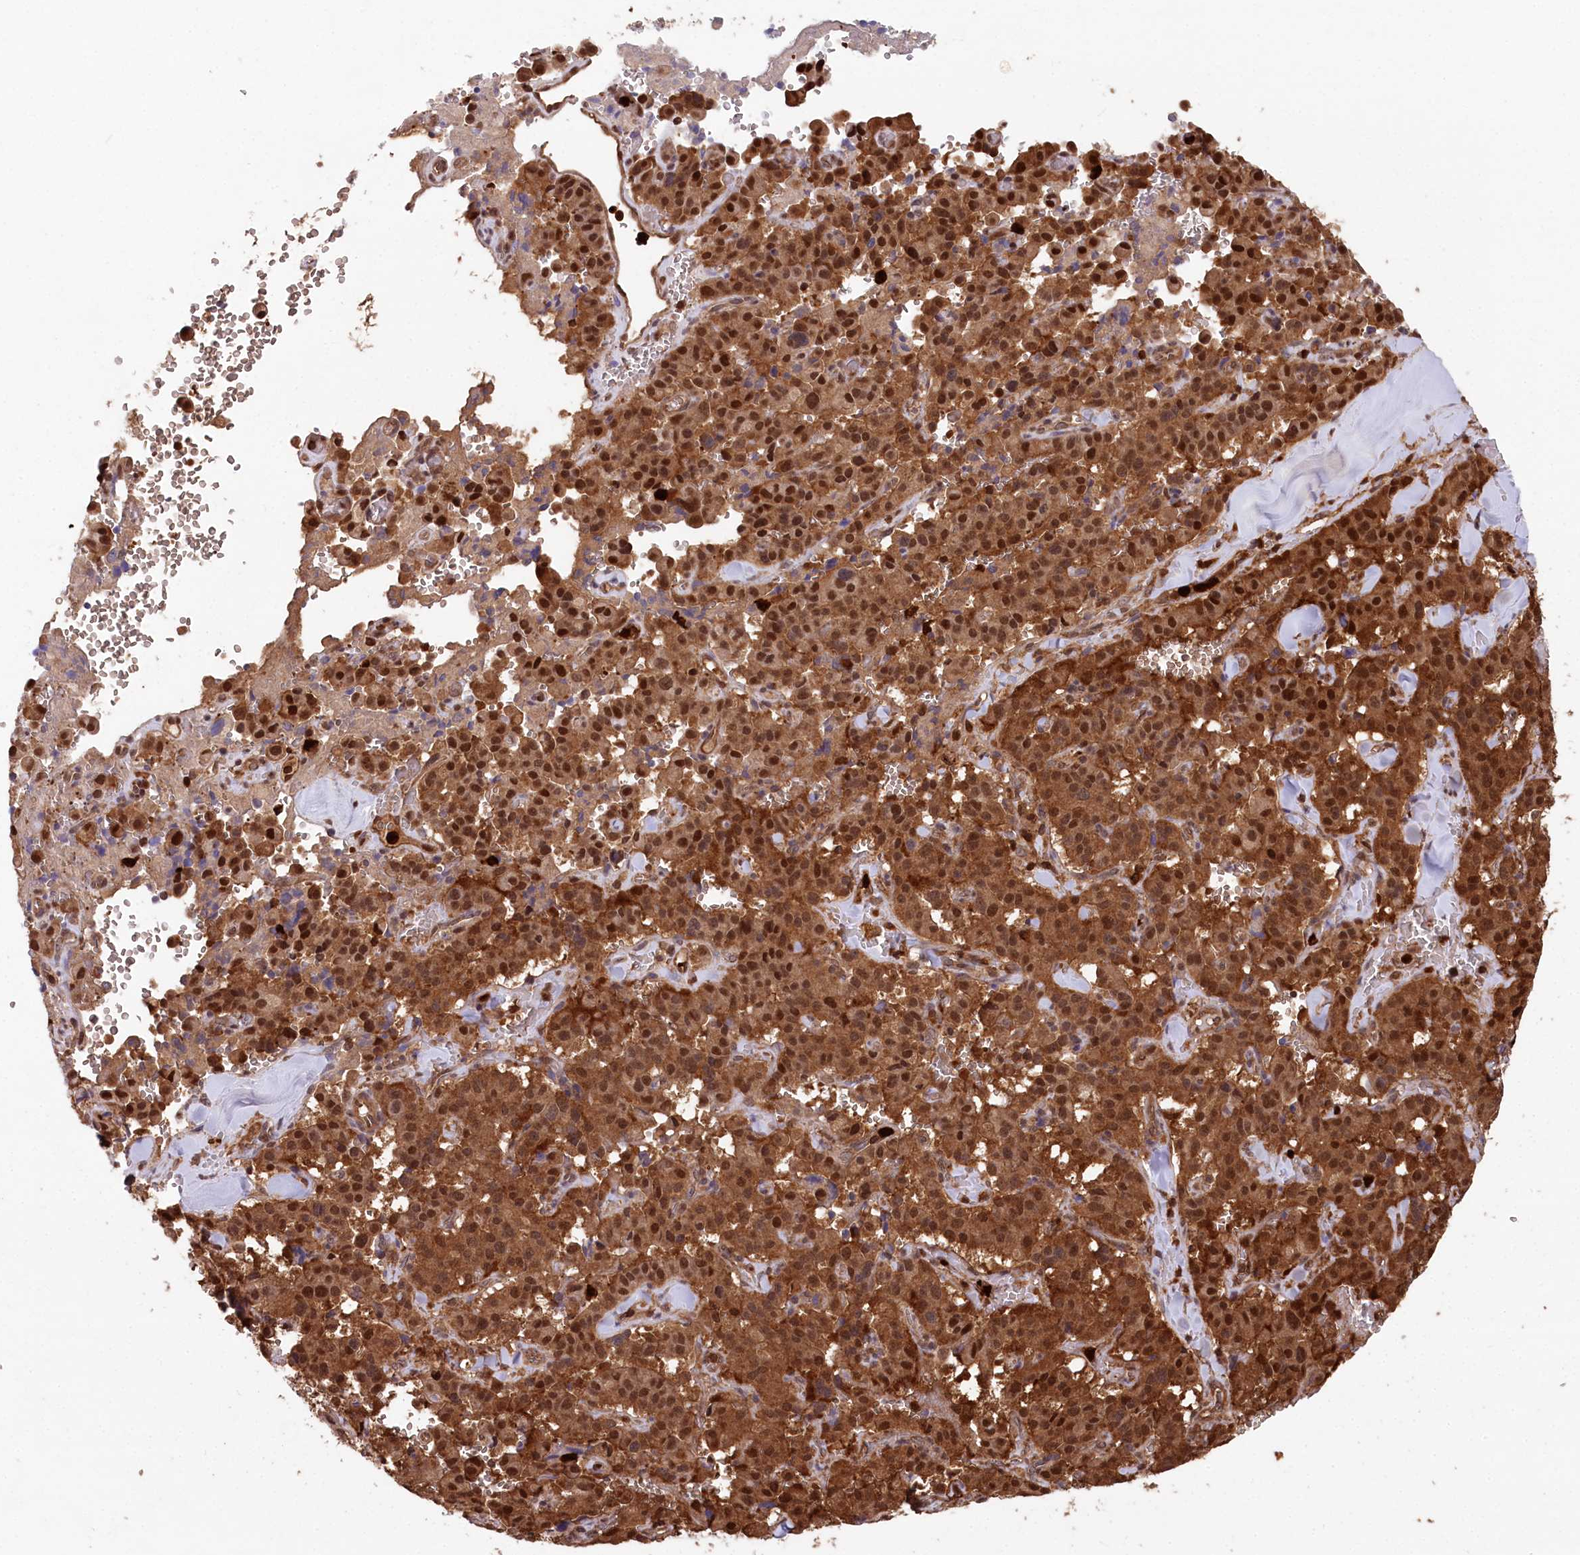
{"staining": {"intensity": "strong", "quantity": ">75%", "location": "cytoplasmic/membranous,nuclear"}, "tissue": "pancreatic cancer", "cell_type": "Tumor cells", "image_type": "cancer", "snomed": [{"axis": "morphology", "description": "Adenocarcinoma, NOS"}, {"axis": "topography", "description": "Pancreas"}], "caption": "Pancreatic cancer (adenocarcinoma) tissue reveals strong cytoplasmic/membranous and nuclear expression in about >75% of tumor cells, visualized by immunohistochemistry.", "gene": "LSG1", "patient": {"sex": "male", "age": 65}}